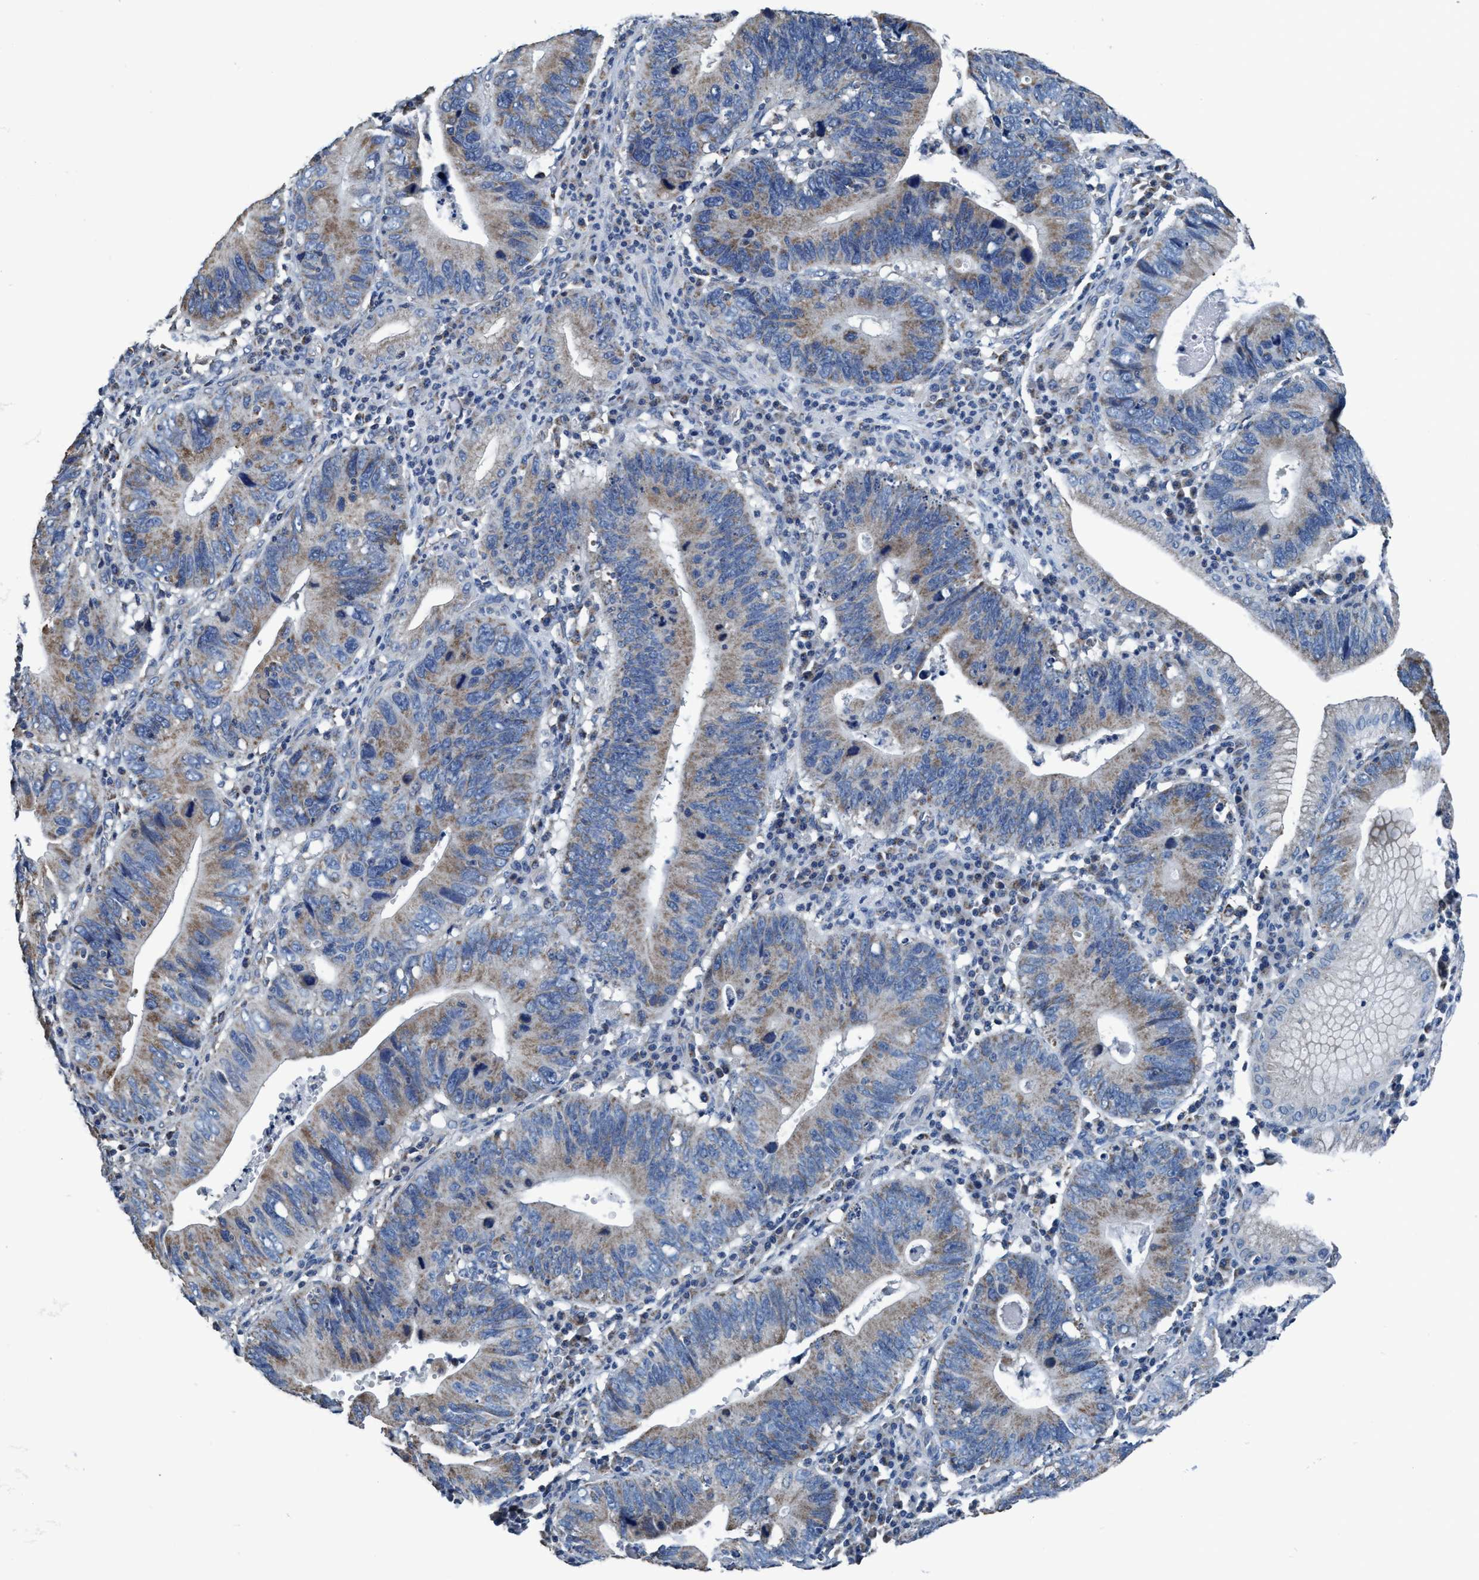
{"staining": {"intensity": "weak", "quantity": ">75%", "location": "cytoplasmic/membranous"}, "tissue": "stomach cancer", "cell_type": "Tumor cells", "image_type": "cancer", "snomed": [{"axis": "morphology", "description": "Adenocarcinoma, NOS"}, {"axis": "topography", "description": "Stomach"}], "caption": "Human stomach cancer (adenocarcinoma) stained with a brown dye shows weak cytoplasmic/membranous positive staining in about >75% of tumor cells.", "gene": "ANKFN1", "patient": {"sex": "male", "age": 59}}